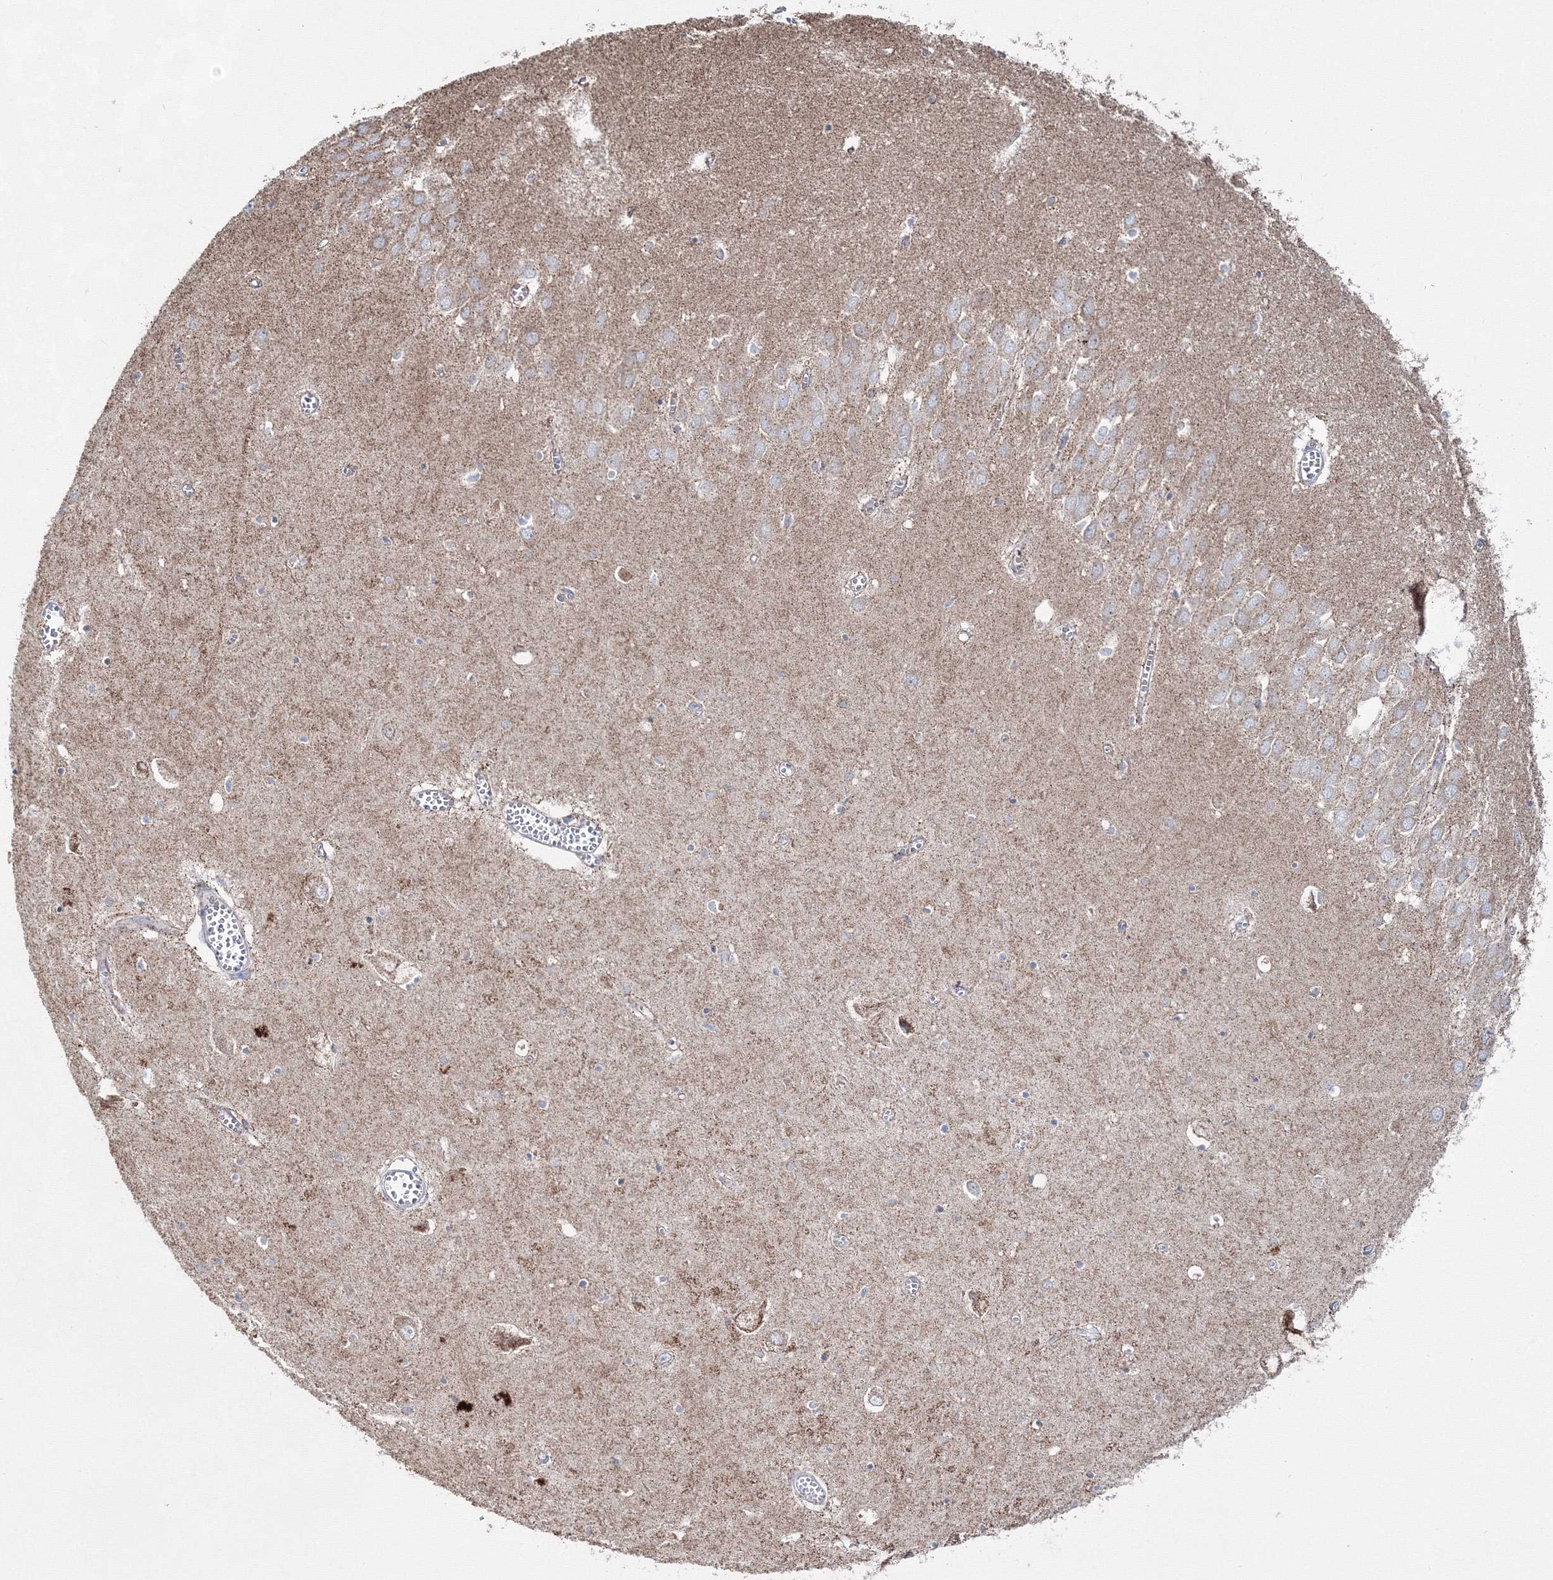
{"staining": {"intensity": "moderate", "quantity": "<25%", "location": "cytoplasmic/membranous"}, "tissue": "hippocampus", "cell_type": "Glial cells", "image_type": "normal", "snomed": [{"axis": "morphology", "description": "Normal tissue, NOS"}, {"axis": "topography", "description": "Hippocampus"}], "caption": "High-power microscopy captured an IHC photomicrograph of benign hippocampus, revealing moderate cytoplasmic/membranous expression in about <25% of glial cells. (Stains: DAB in brown, nuclei in blue, Microscopy: brightfield microscopy at high magnification).", "gene": "IGSF9", "patient": {"sex": "male", "age": 70}}